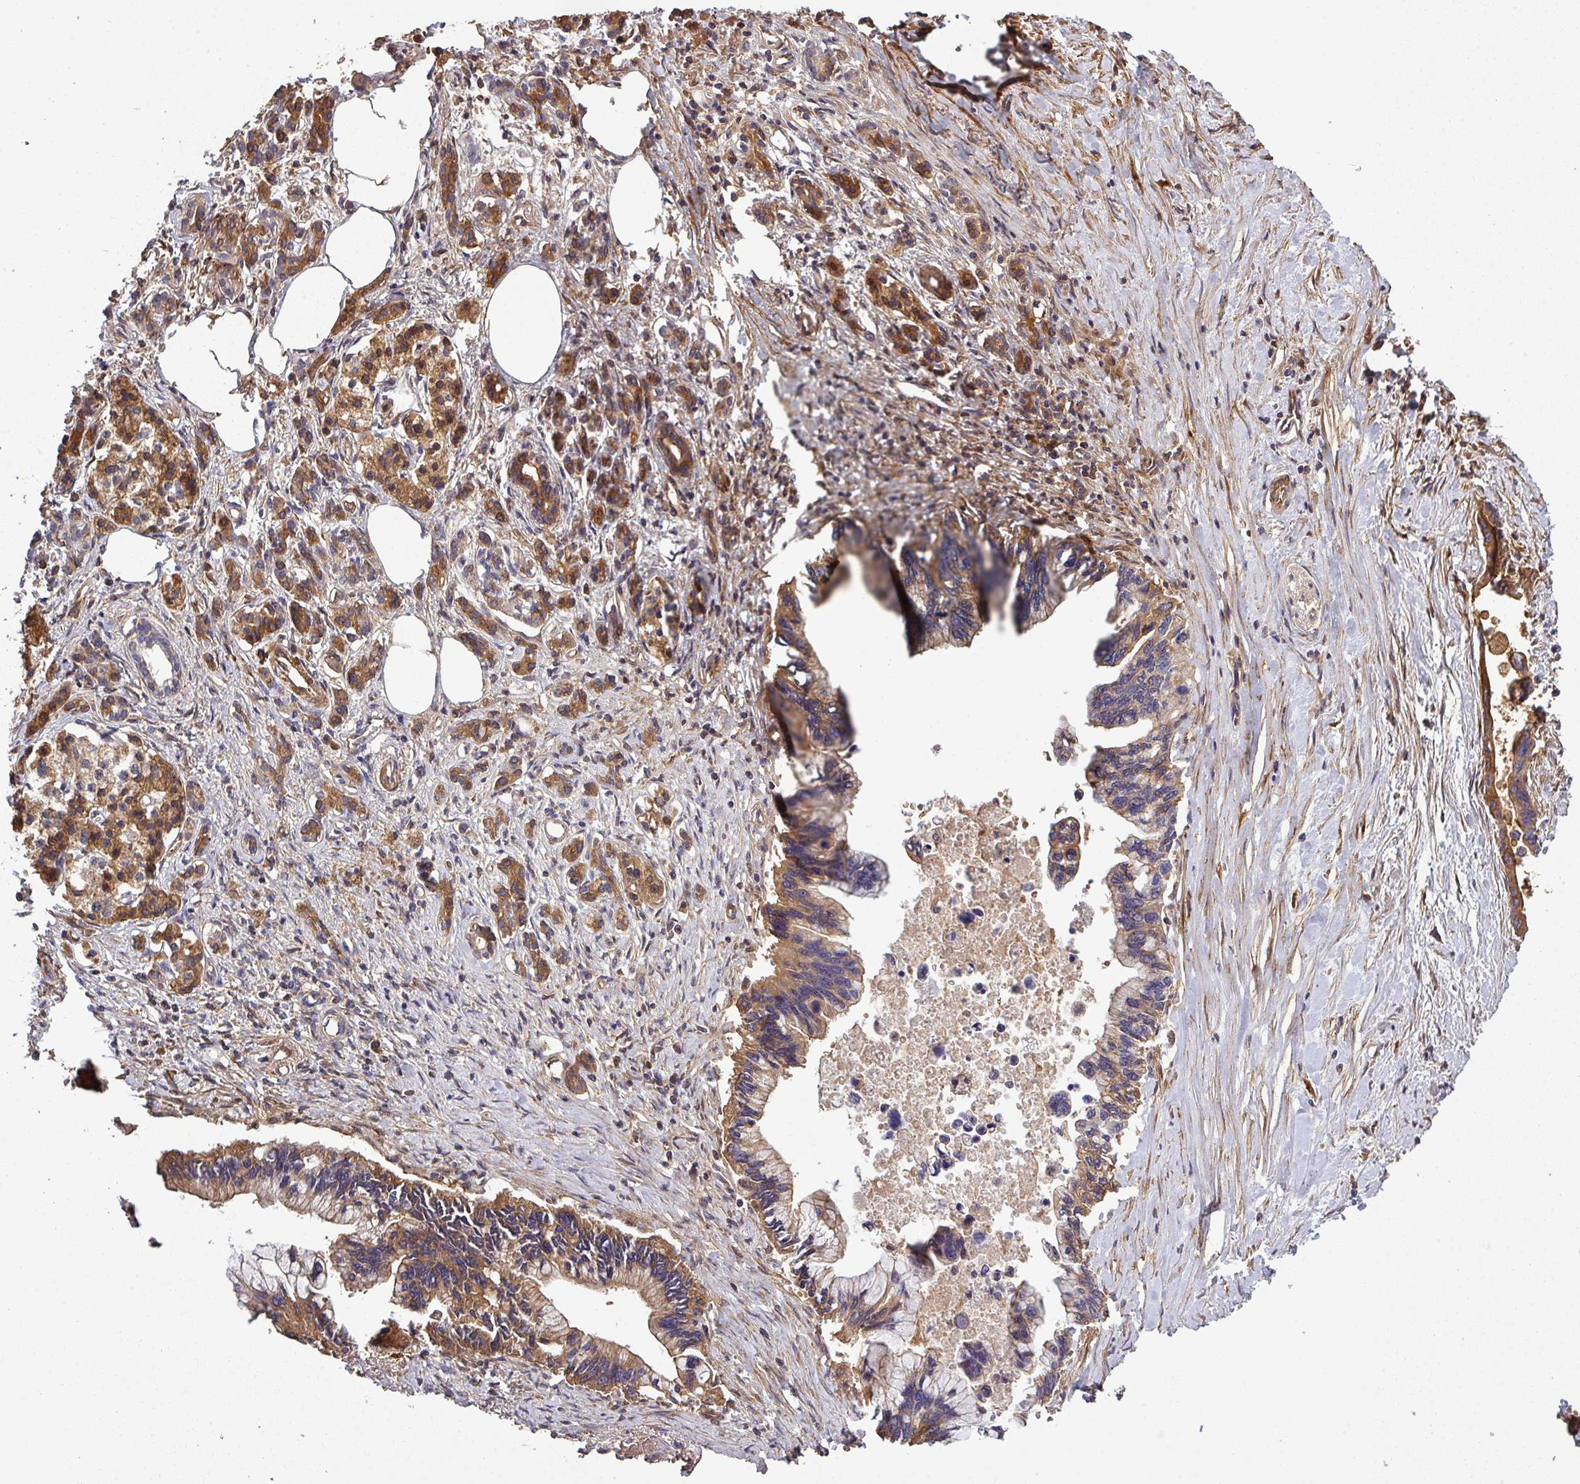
{"staining": {"intensity": "moderate", "quantity": ">75%", "location": "cytoplasmic/membranous"}, "tissue": "pancreatic cancer", "cell_type": "Tumor cells", "image_type": "cancer", "snomed": [{"axis": "morphology", "description": "Adenocarcinoma, NOS"}, {"axis": "topography", "description": "Pancreas"}], "caption": "The image displays immunohistochemical staining of adenocarcinoma (pancreatic). There is moderate cytoplasmic/membranous expression is appreciated in approximately >75% of tumor cells. (Stains: DAB in brown, nuclei in blue, Microscopy: brightfield microscopy at high magnification).", "gene": "ISLR", "patient": {"sex": "female", "age": 83}}